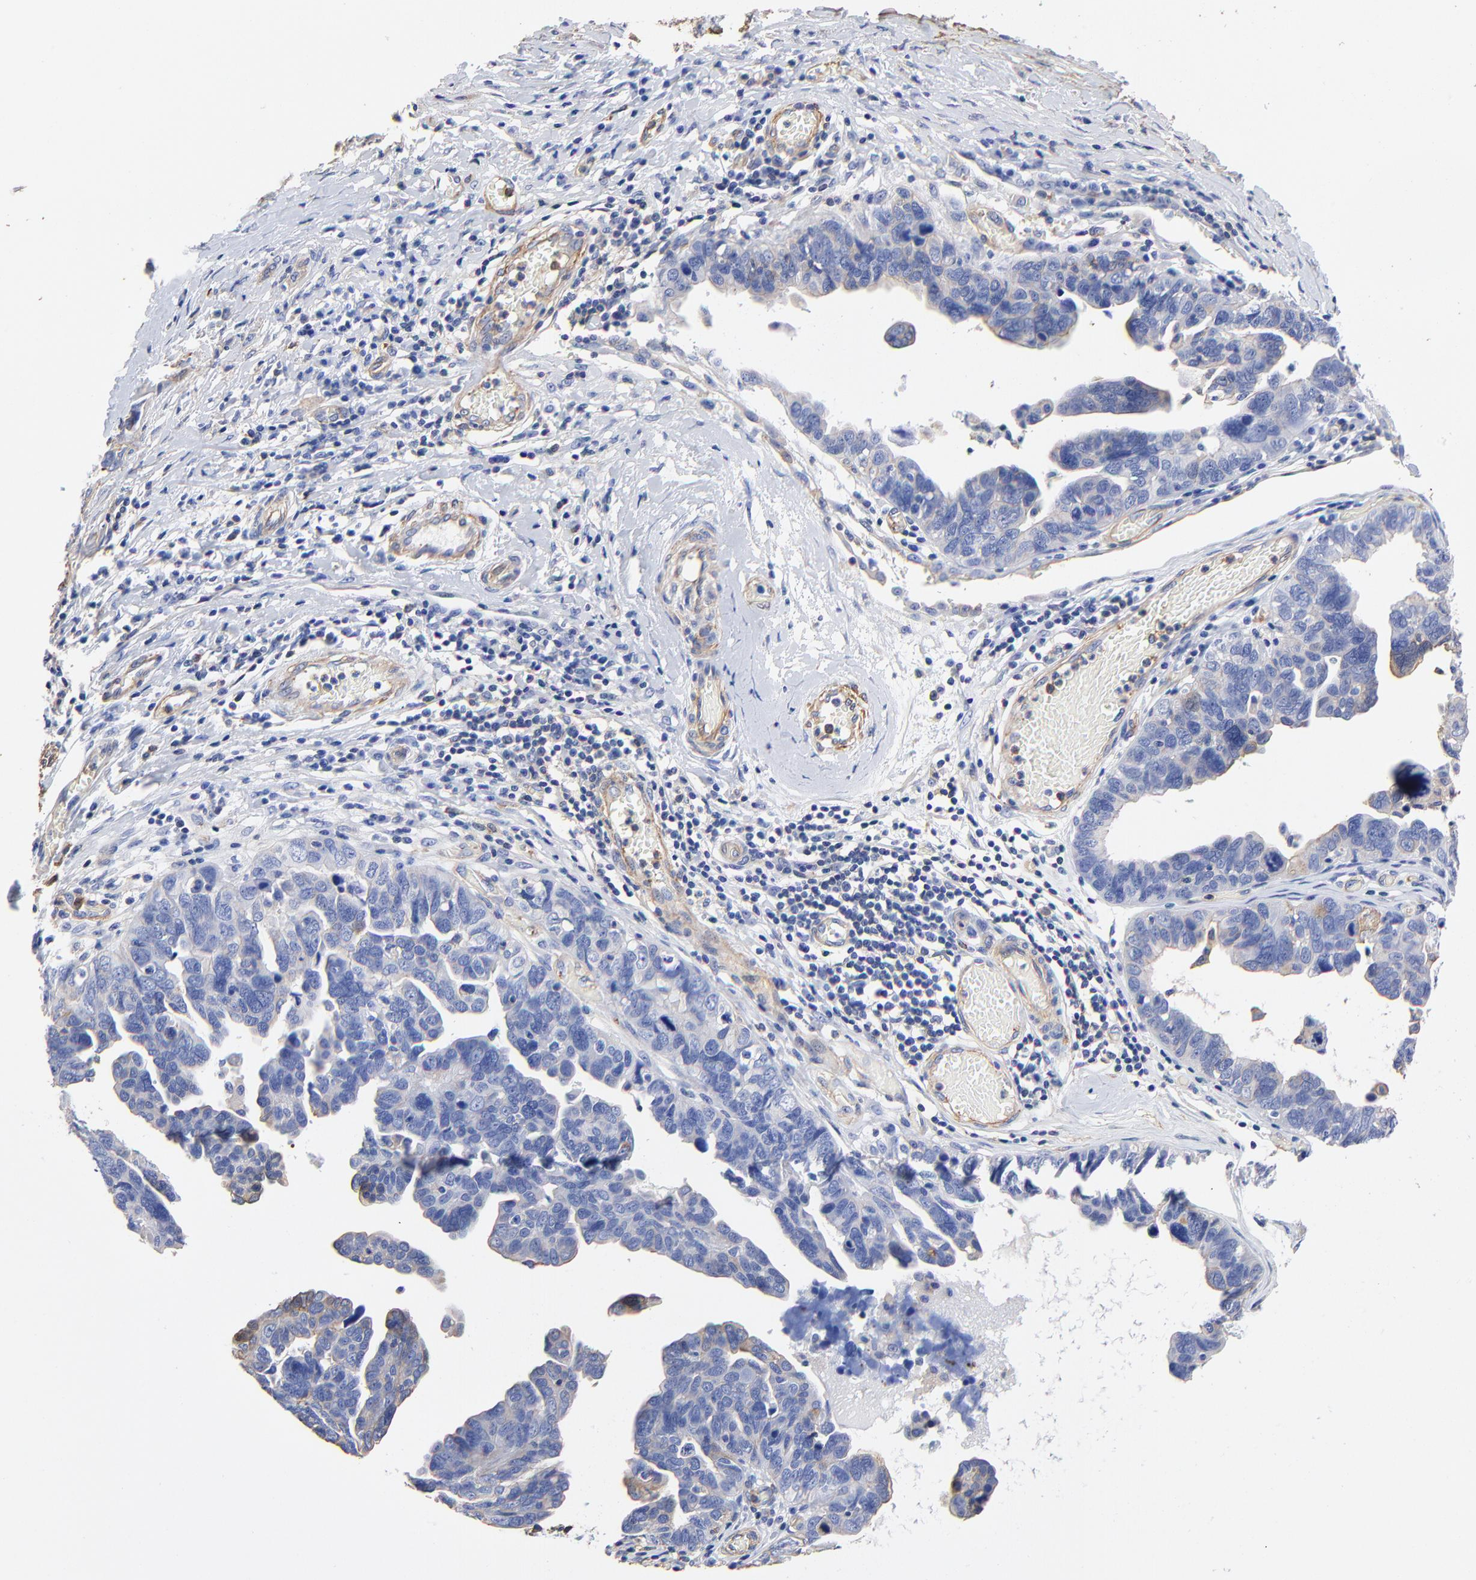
{"staining": {"intensity": "moderate", "quantity": "<25%", "location": "cytoplasmic/membranous"}, "tissue": "ovarian cancer", "cell_type": "Tumor cells", "image_type": "cancer", "snomed": [{"axis": "morphology", "description": "Cystadenocarcinoma, serous, NOS"}, {"axis": "topography", "description": "Ovary"}], "caption": "This image shows serous cystadenocarcinoma (ovarian) stained with immunohistochemistry (IHC) to label a protein in brown. The cytoplasmic/membranous of tumor cells show moderate positivity for the protein. Nuclei are counter-stained blue.", "gene": "TAGLN2", "patient": {"sex": "female", "age": 64}}